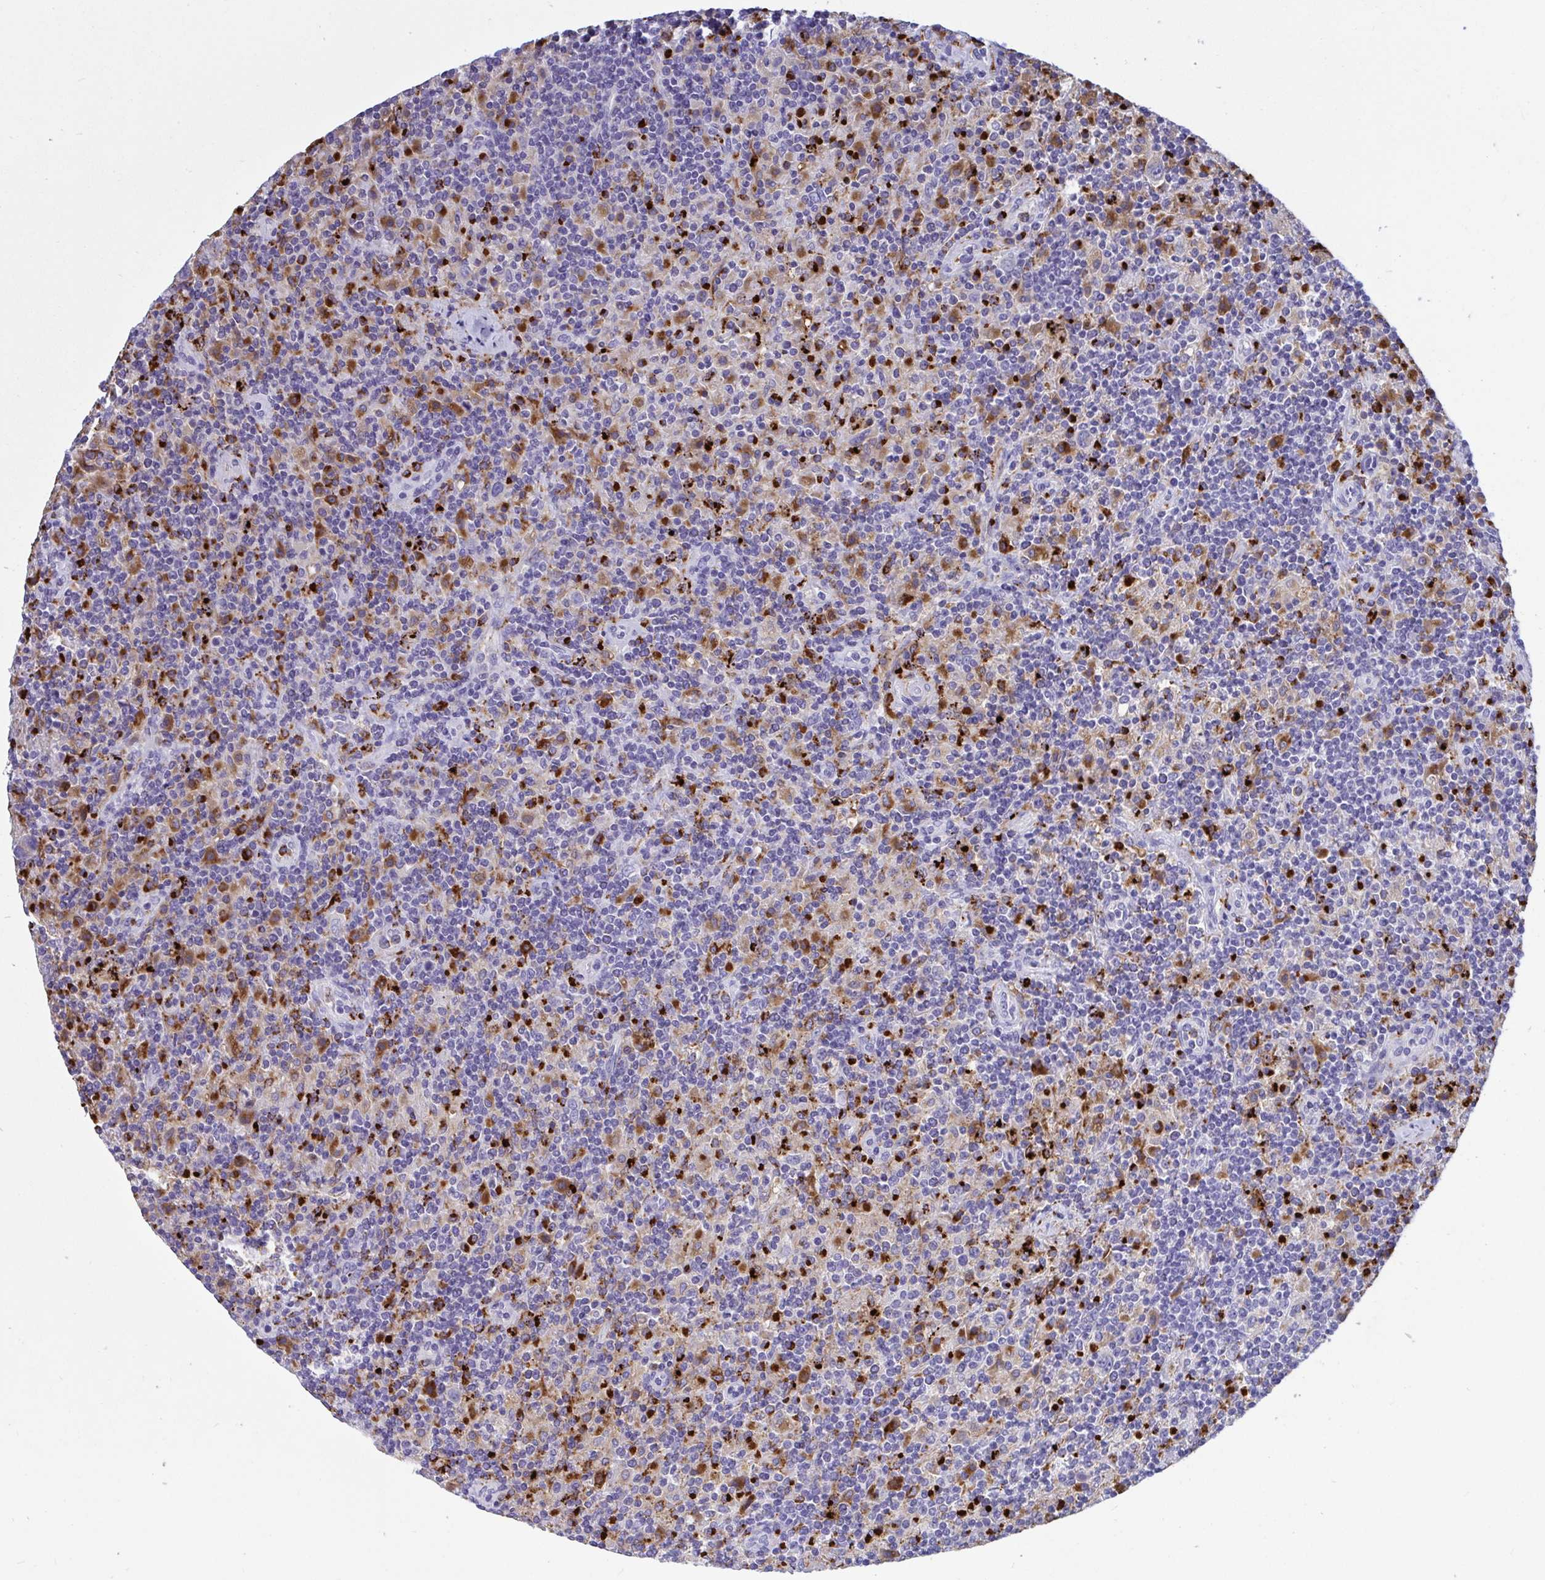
{"staining": {"intensity": "negative", "quantity": "none", "location": "none"}, "tissue": "lymphoma", "cell_type": "Tumor cells", "image_type": "cancer", "snomed": [{"axis": "morphology", "description": "Hodgkin's disease, NOS"}, {"axis": "topography", "description": "Lymph node"}], "caption": "An immunohistochemistry micrograph of lymphoma is shown. There is no staining in tumor cells of lymphoma. (DAB (3,3'-diaminobenzidine) immunohistochemistry with hematoxylin counter stain).", "gene": "CPVL", "patient": {"sex": "male", "age": 70}}